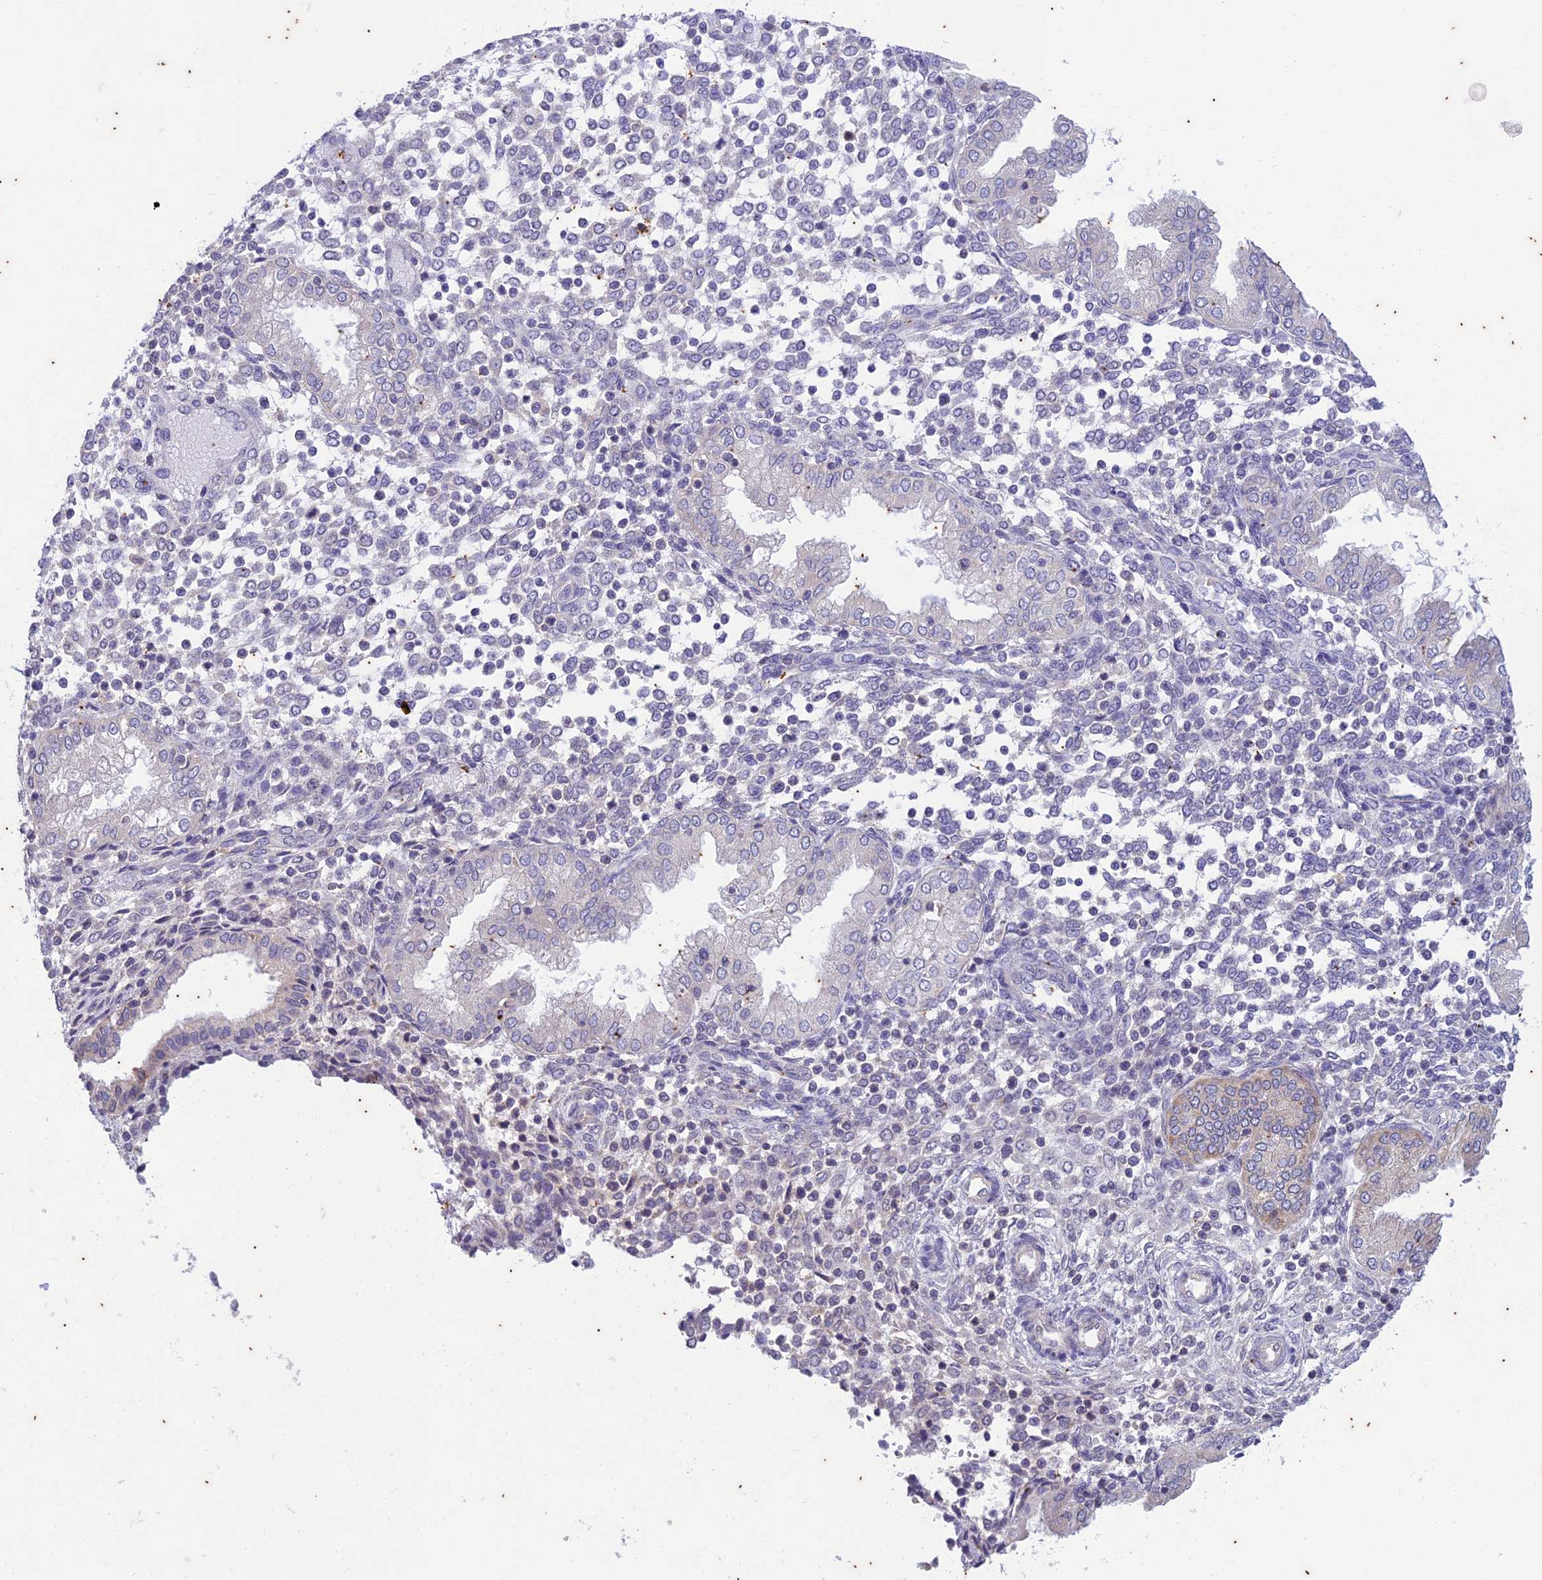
{"staining": {"intensity": "negative", "quantity": "none", "location": "none"}, "tissue": "endometrium", "cell_type": "Cells in endometrial stroma", "image_type": "normal", "snomed": [{"axis": "morphology", "description": "Normal tissue, NOS"}, {"axis": "topography", "description": "Endometrium"}], "caption": "This is an immunohistochemistry histopathology image of unremarkable human endometrium. There is no expression in cells in endometrial stroma.", "gene": "TMEM40", "patient": {"sex": "female", "age": 53}}